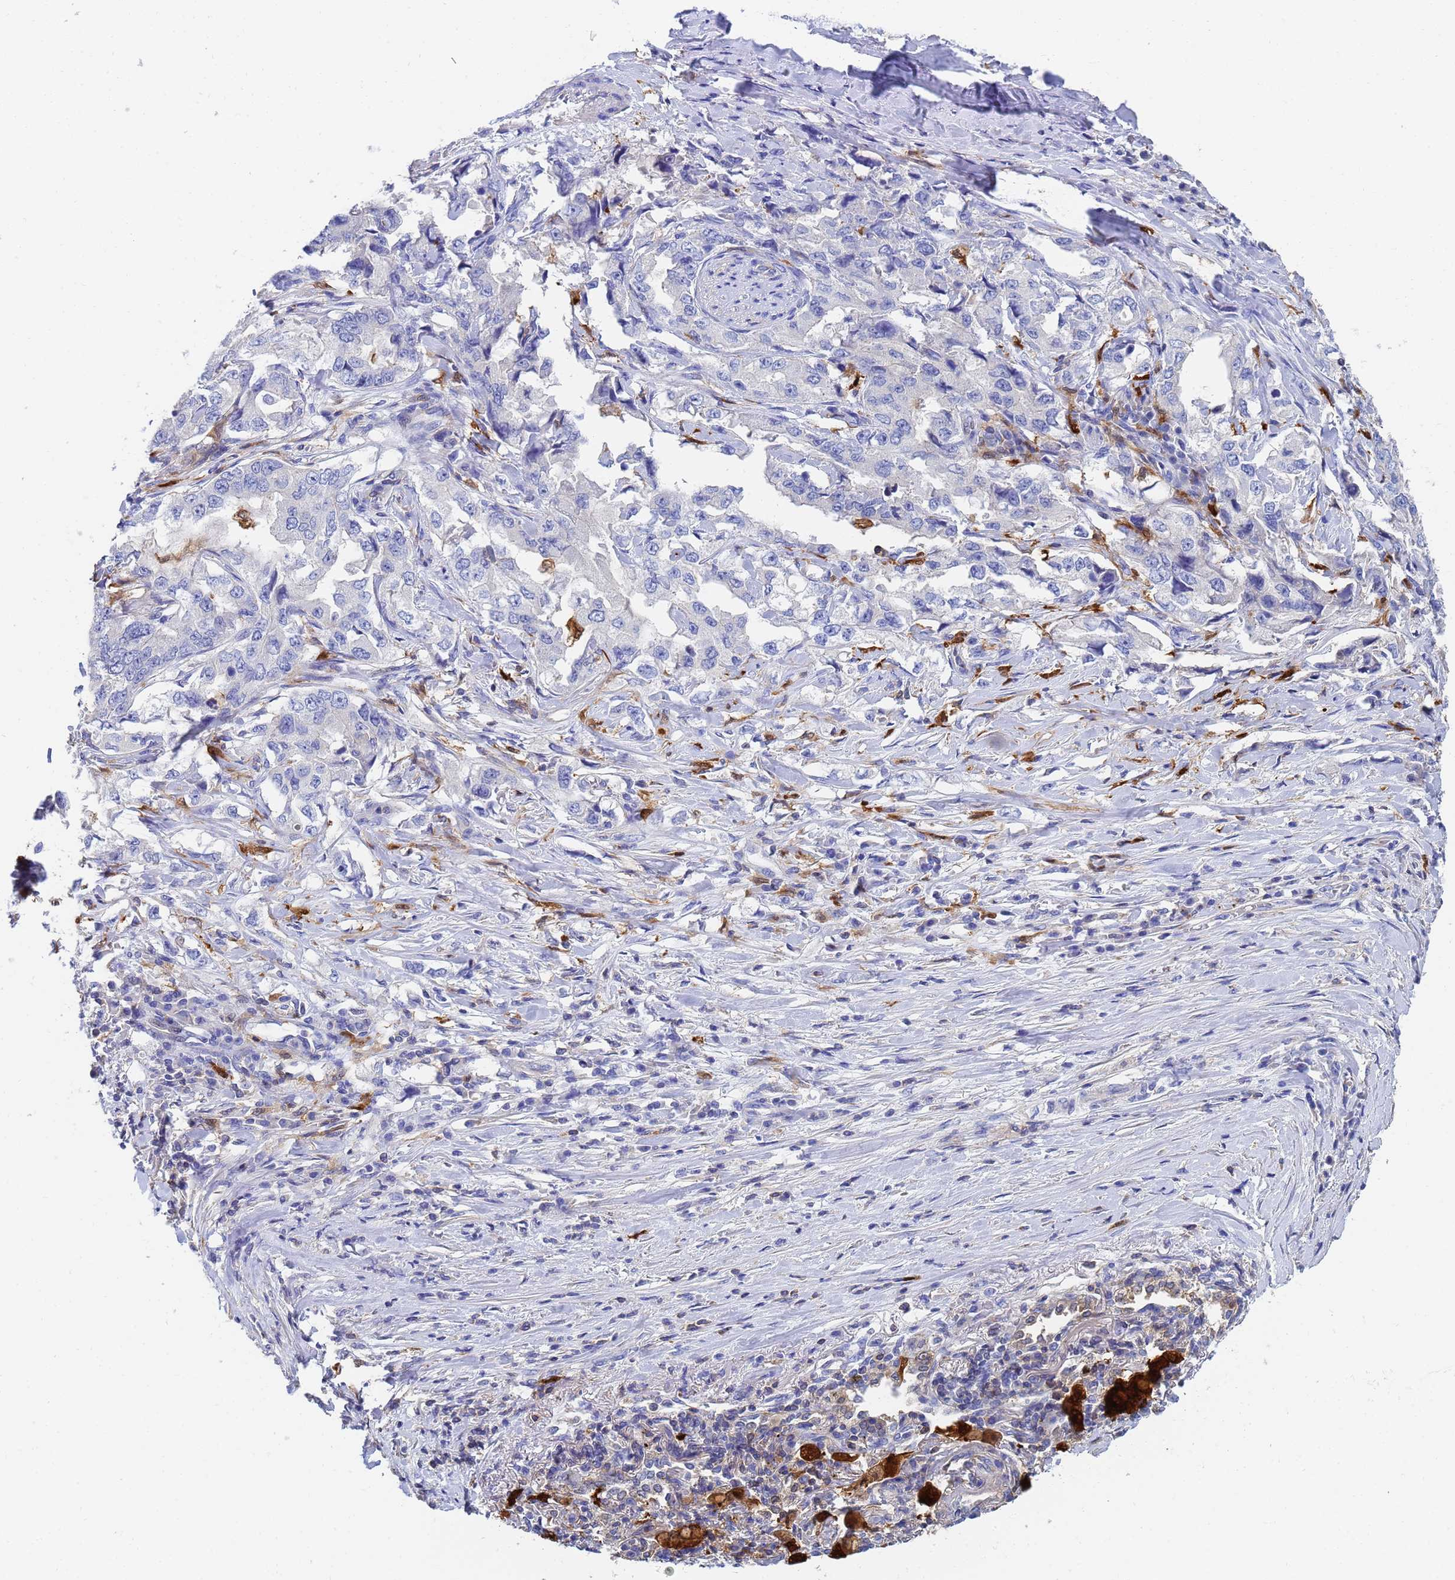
{"staining": {"intensity": "negative", "quantity": "none", "location": "none"}, "tissue": "lung cancer", "cell_type": "Tumor cells", "image_type": "cancer", "snomed": [{"axis": "morphology", "description": "Adenocarcinoma, NOS"}, {"axis": "topography", "description": "Lung"}], "caption": "Immunohistochemical staining of lung cancer (adenocarcinoma) exhibits no significant positivity in tumor cells.", "gene": "GCHFR", "patient": {"sex": "female", "age": 51}}